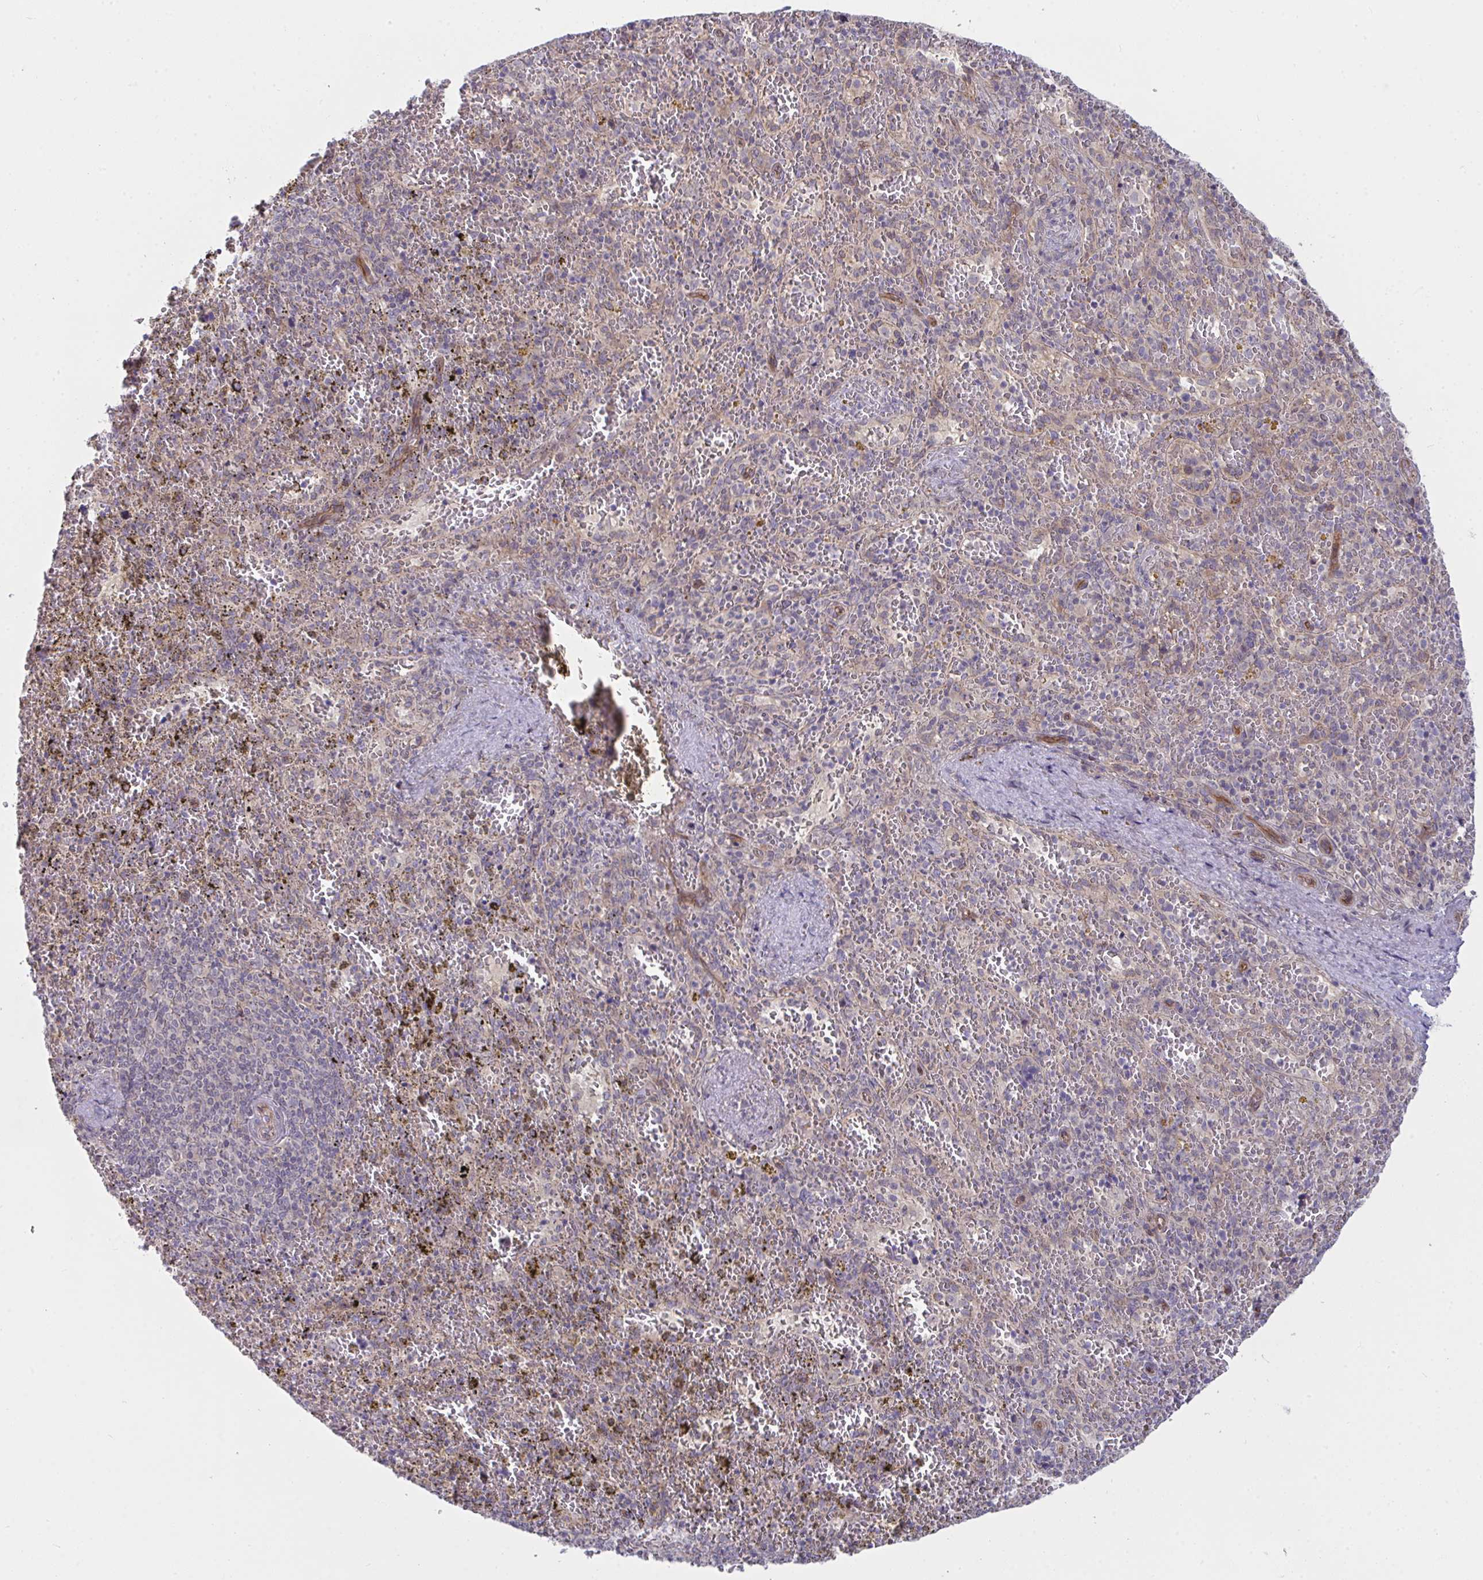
{"staining": {"intensity": "moderate", "quantity": "<25%", "location": "cytoplasmic/membranous"}, "tissue": "spleen", "cell_type": "Cells in red pulp", "image_type": "normal", "snomed": [{"axis": "morphology", "description": "Normal tissue, NOS"}, {"axis": "topography", "description": "Spleen"}], "caption": "Protein expression analysis of unremarkable spleen demonstrates moderate cytoplasmic/membranous staining in about <25% of cells in red pulp.", "gene": "CASP9", "patient": {"sex": "female", "age": 50}}